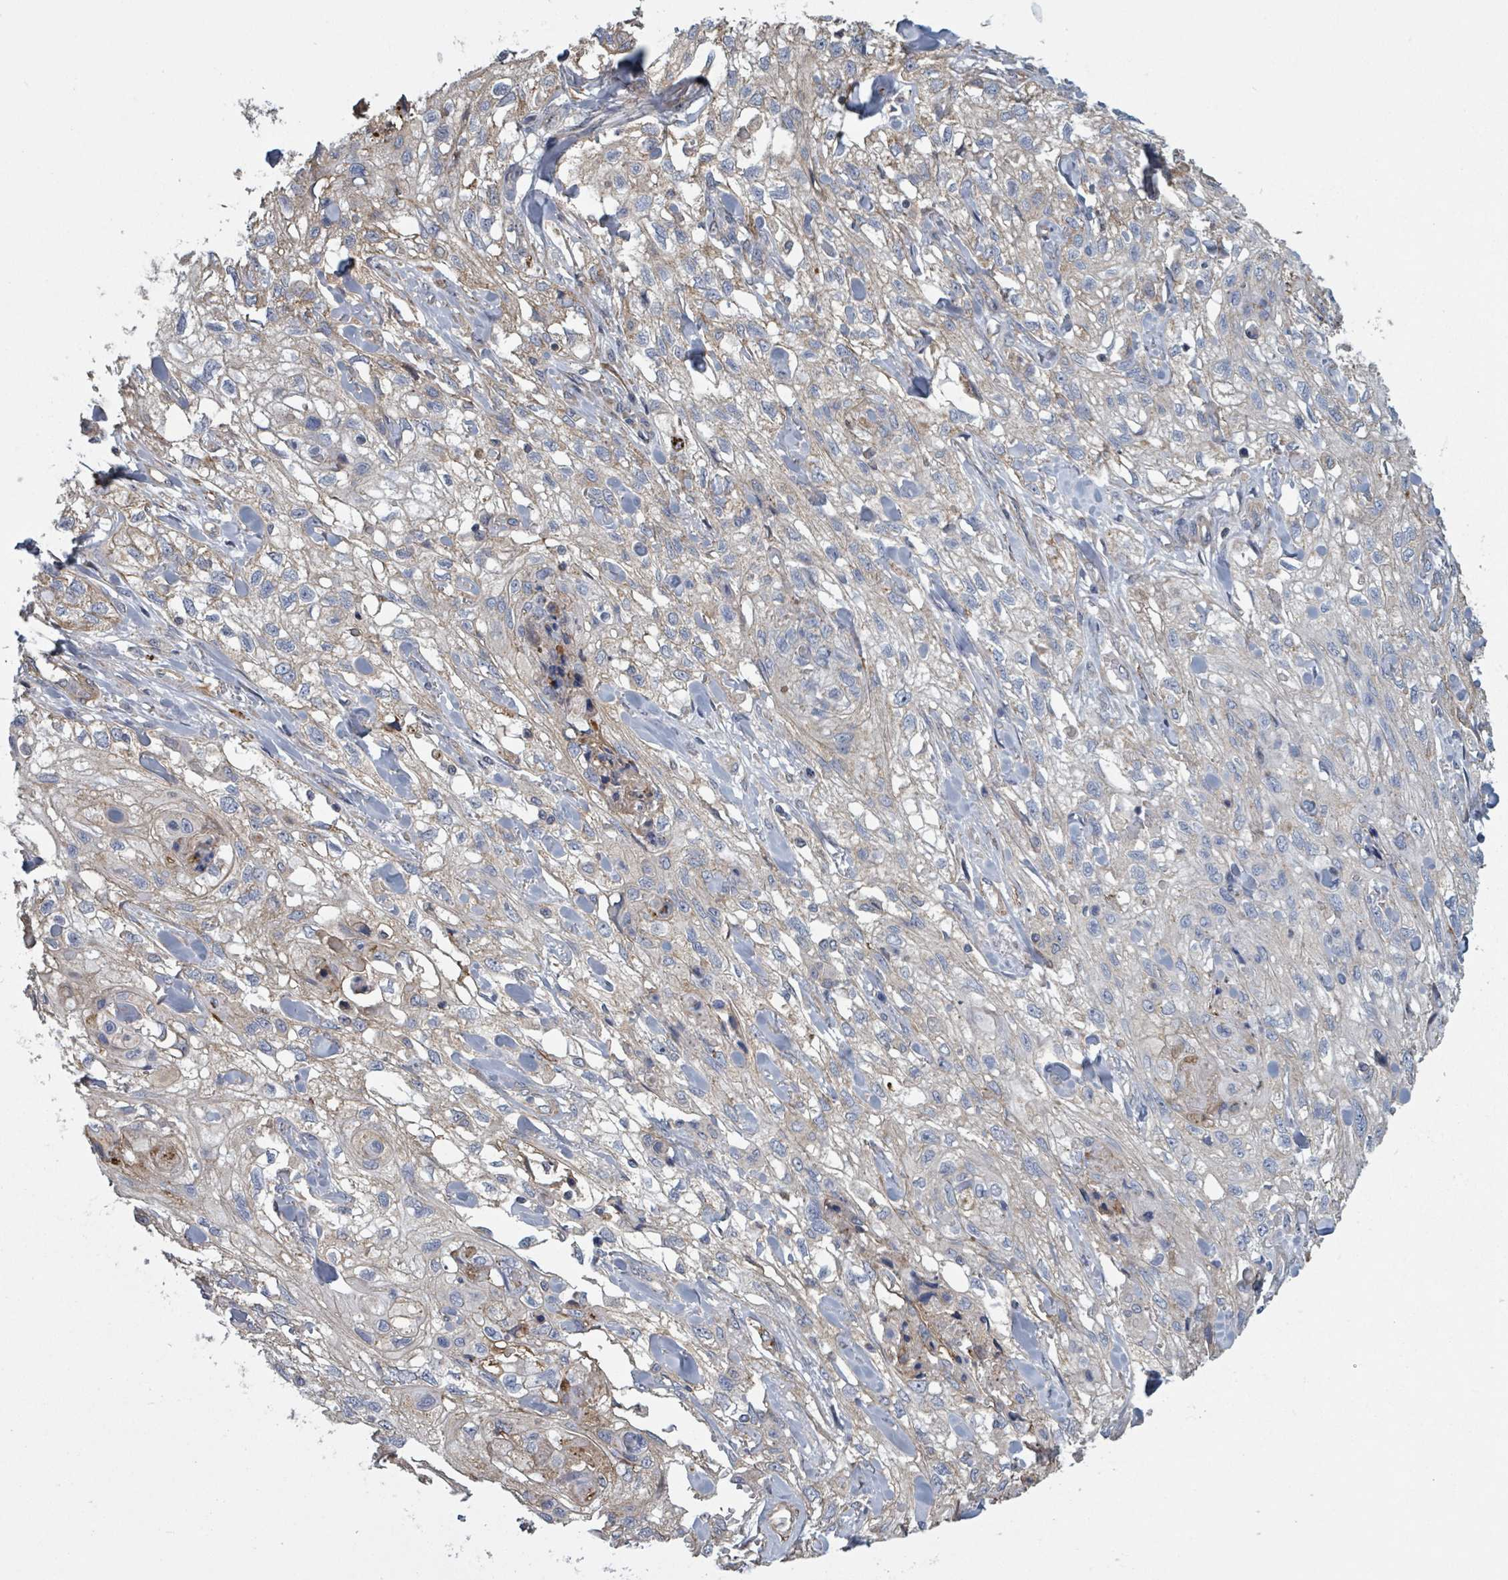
{"staining": {"intensity": "negative", "quantity": "none", "location": "none"}, "tissue": "skin cancer", "cell_type": "Tumor cells", "image_type": "cancer", "snomed": [{"axis": "morphology", "description": "Squamous cell carcinoma, NOS"}, {"axis": "topography", "description": "Skin"}, {"axis": "topography", "description": "Vulva"}], "caption": "Skin squamous cell carcinoma was stained to show a protein in brown. There is no significant staining in tumor cells. The staining is performed using DAB brown chromogen with nuclei counter-stained in using hematoxylin.", "gene": "ADCK1", "patient": {"sex": "female", "age": 86}}